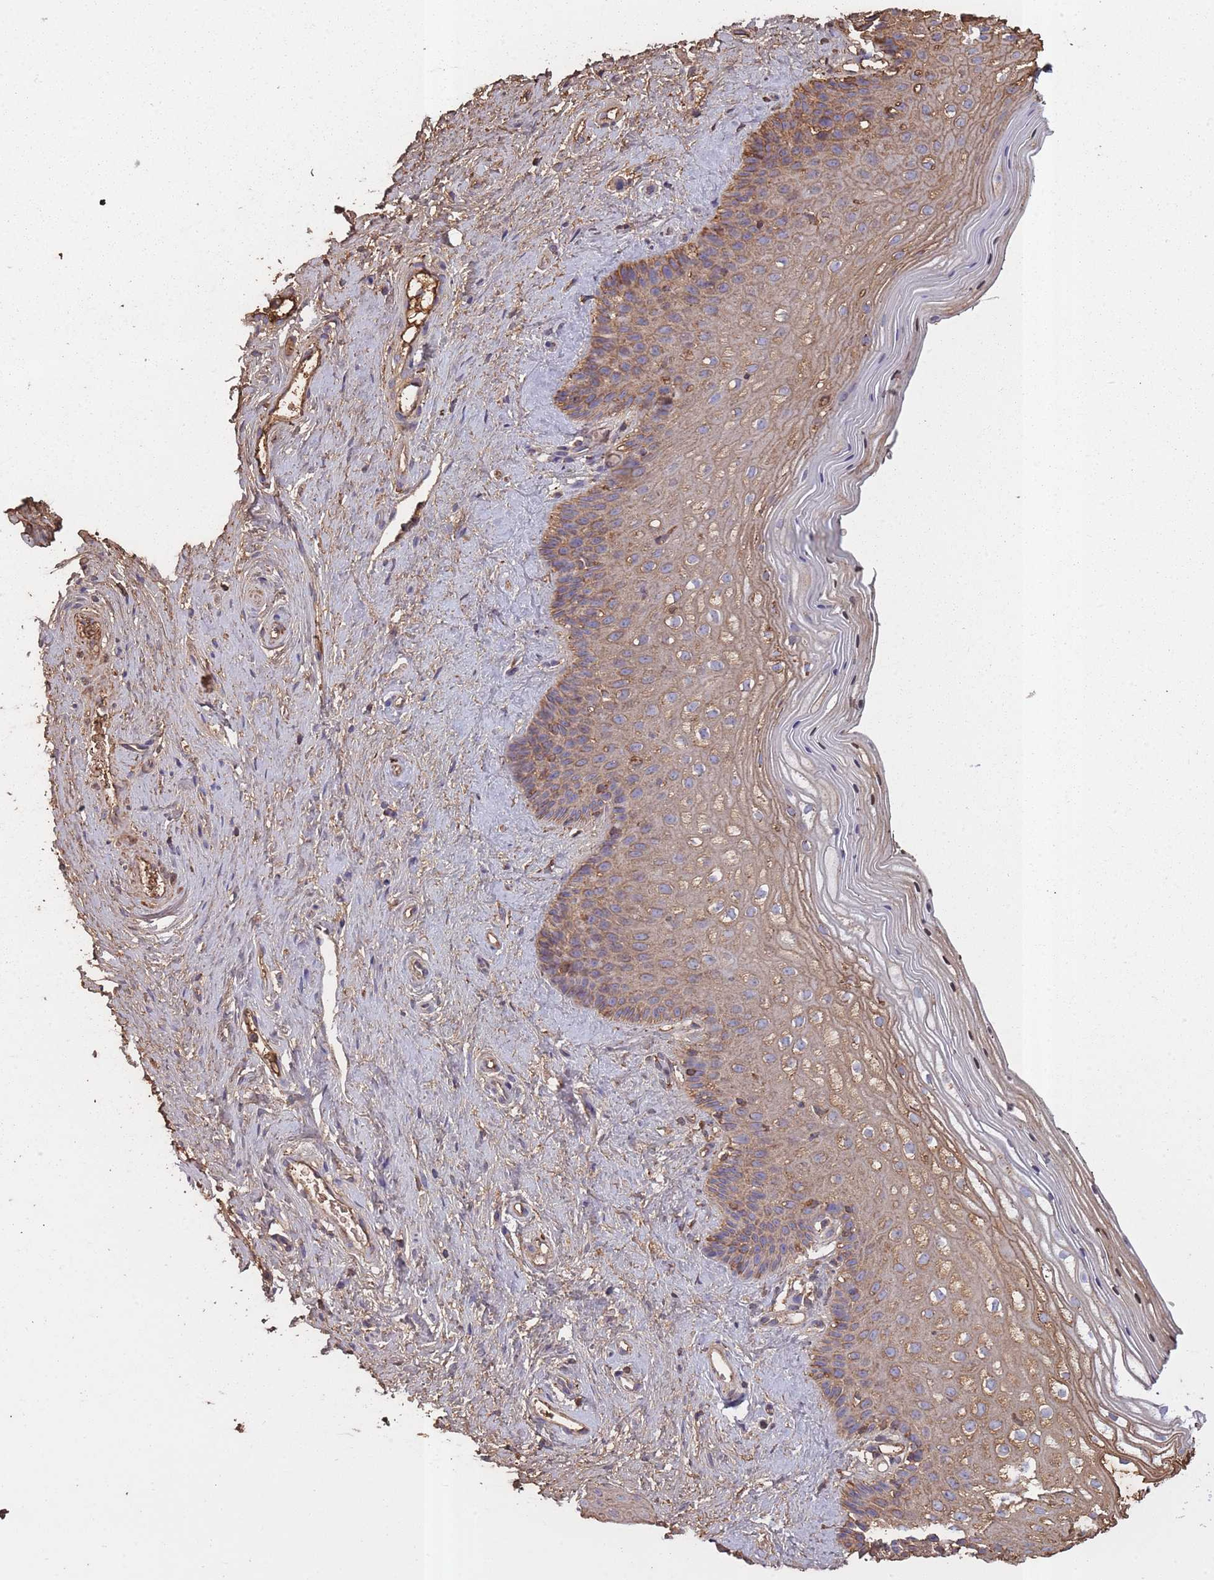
{"staining": {"intensity": "moderate", "quantity": "25%-75%", "location": "cytoplasmic/membranous"}, "tissue": "vagina", "cell_type": "Squamous epithelial cells", "image_type": "normal", "snomed": [{"axis": "morphology", "description": "Normal tissue, NOS"}, {"axis": "topography", "description": "Vagina"}], "caption": "Immunohistochemical staining of unremarkable human vagina shows 25%-75% levels of moderate cytoplasmic/membranous protein staining in approximately 25%-75% of squamous epithelial cells.", "gene": "KAT2A", "patient": {"sex": "female", "age": 47}}